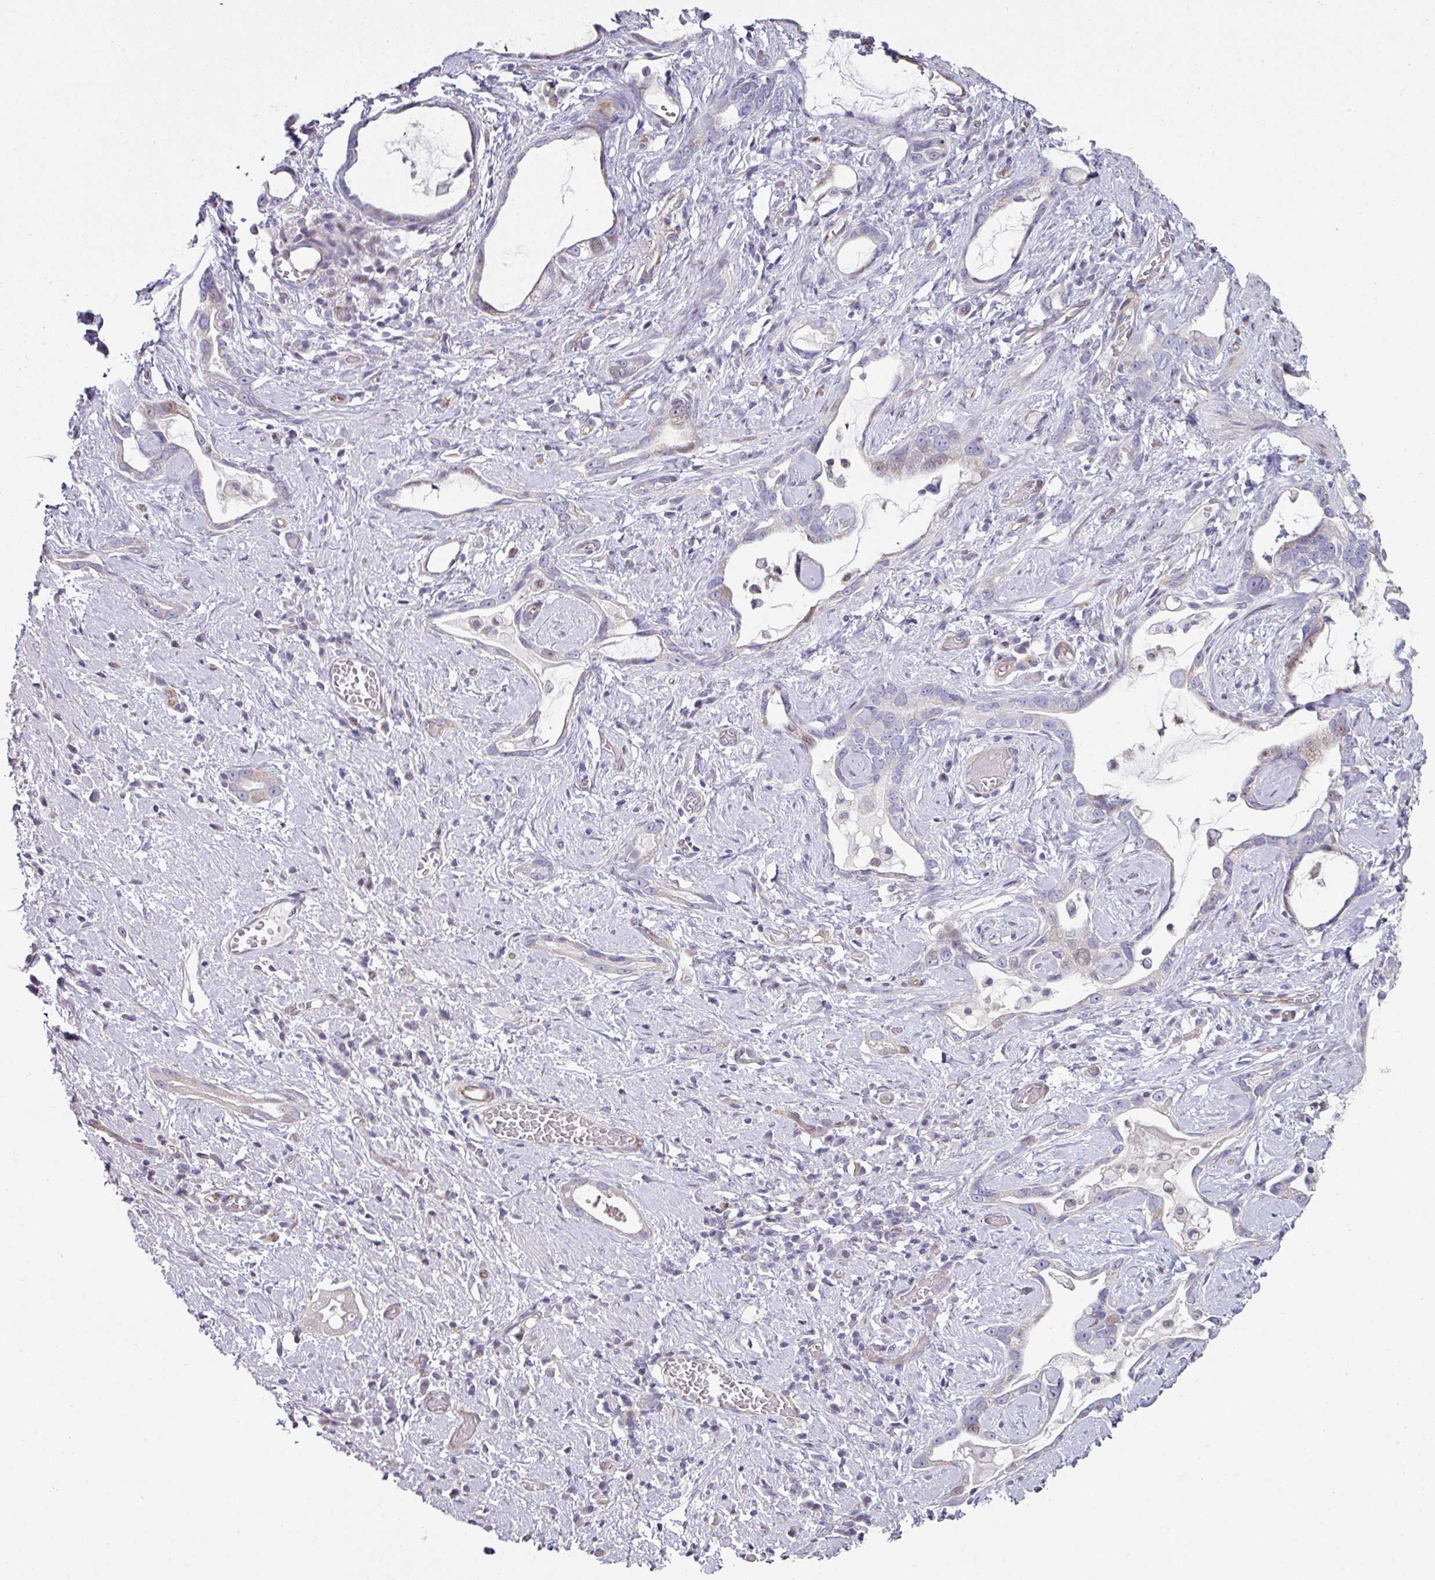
{"staining": {"intensity": "negative", "quantity": "none", "location": "none"}, "tissue": "stomach cancer", "cell_type": "Tumor cells", "image_type": "cancer", "snomed": [{"axis": "morphology", "description": "Adenocarcinoma, NOS"}, {"axis": "topography", "description": "Stomach"}], "caption": "DAB immunohistochemical staining of human stomach cancer shows no significant expression in tumor cells.", "gene": "ANO9", "patient": {"sex": "male", "age": 55}}